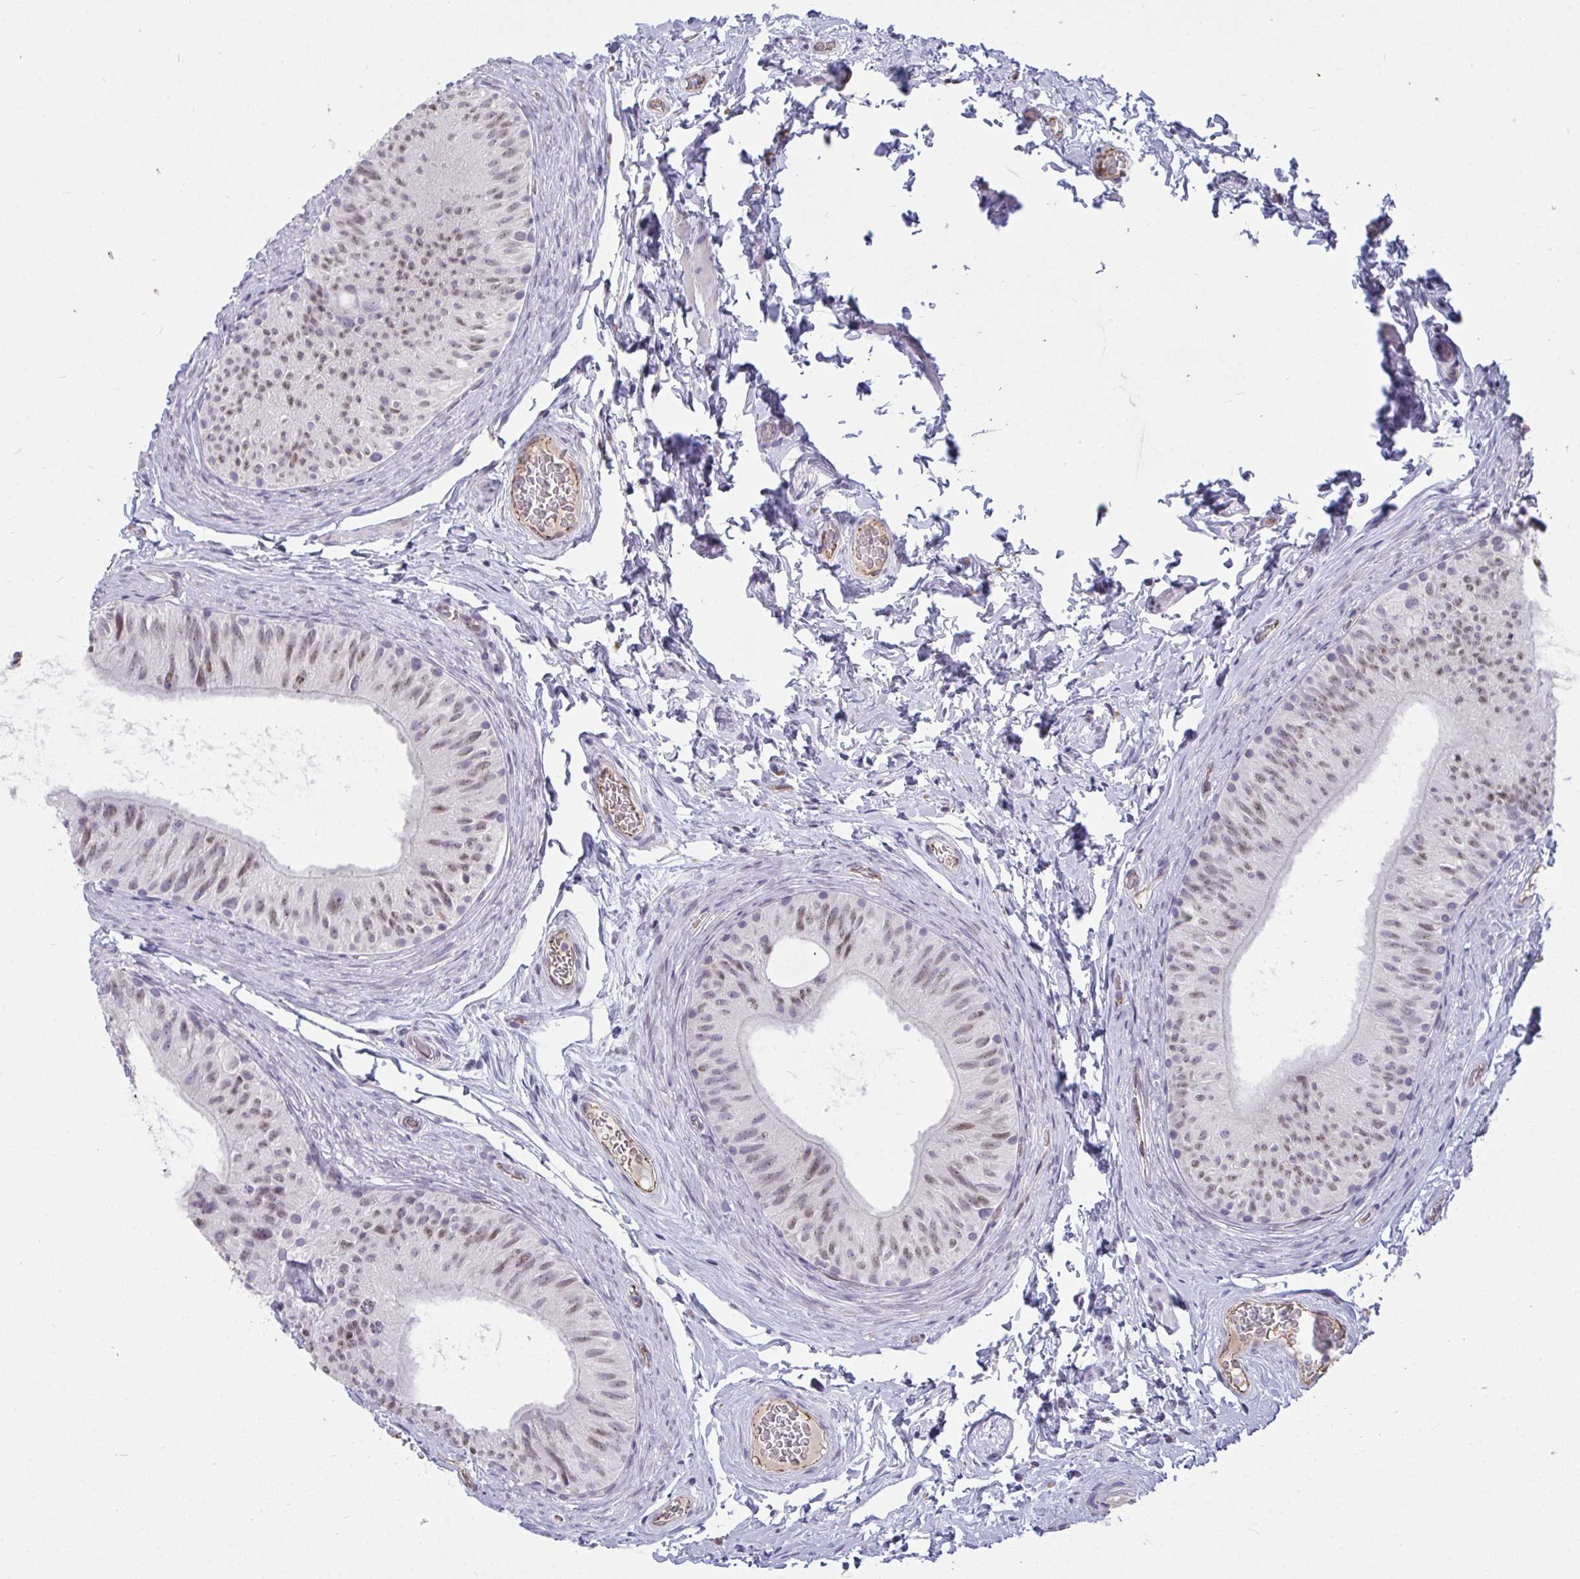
{"staining": {"intensity": "weak", "quantity": ">75%", "location": "nuclear"}, "tissue": "epididymis", "cell_type": "Glandular cells", "image_type": "normal", "snomed": [{"axis": "morphology", "description": "Normal tissue, NOS"}, {"axis": "topography", "description": "Epididymis, spermatic cord, NOS"}, {"axis": "topography", "description": "Epididymis"}], "caption": "Immunohistochemistry (IHC) of benign epididymis demonstrates low levels of weak nuclear expression in about >75% of glandular cells.", "gene": "SEMA6B", "patient": {"sex": "male", "age": 31}}